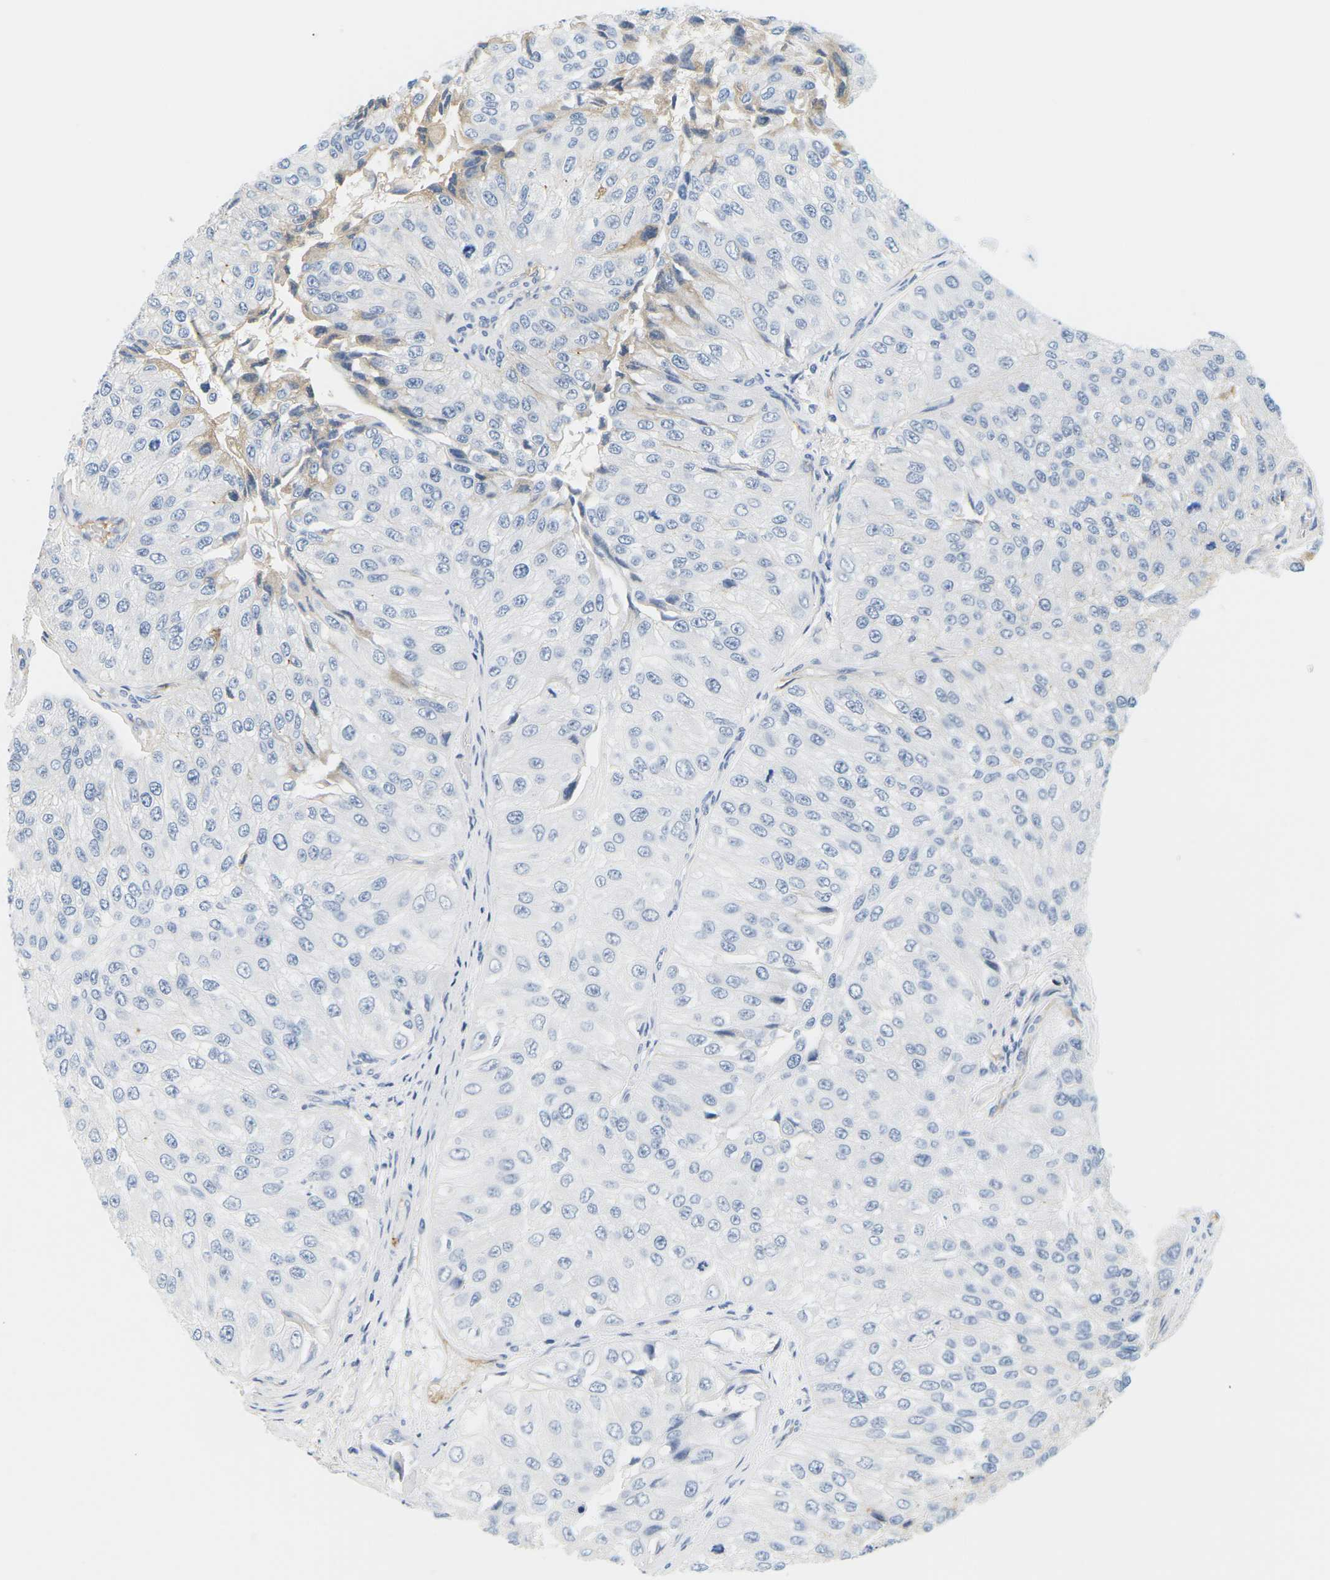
{"staining": {"intensity": "negative", "quantity": "none", "location": "none"}, "tissue": "urothelial cancer", "cell_type": "Tumor cells", "image_type": "cancer", "snomed": [{"axis": "morphology", "description": "Urothelial carcinoma, High grade"}, {"axis": "topography", "description": "Kidney"}, {"axis": "topography", "description": "Urinary bladder"}], "caption": "This is a micrograph of immunohistochemistry staining of urothelial cancer, which shows no staining in tumor cells. (DAB (3,3'-diaminobenzidine) immunohistochemistry (IHC) visualized using brightfield microscopy, high magnification).", "gene": "APOB", "patient": {"sex": "male", "age": 77}}